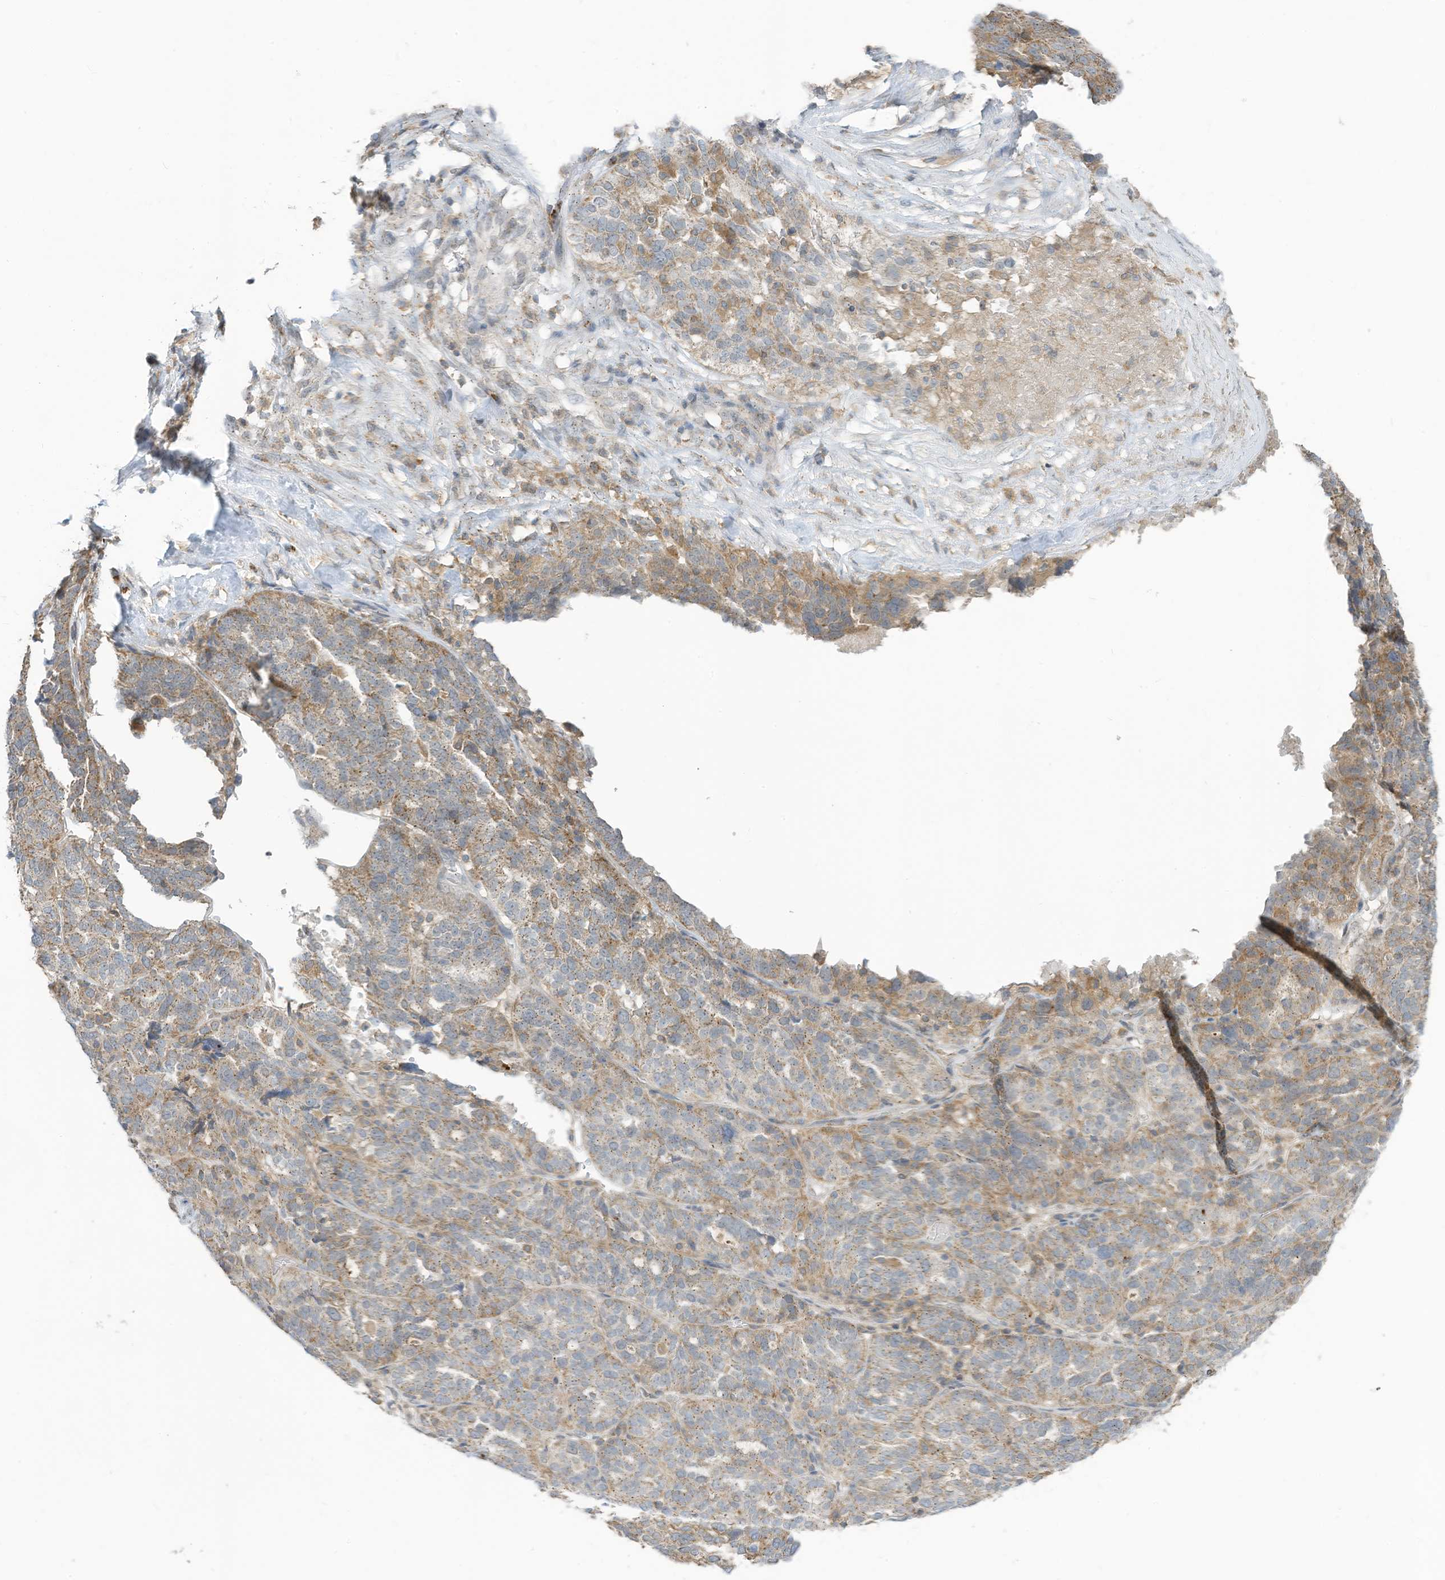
{"staining": {"intensity": "moderate", "quantity": "<25%", "location": "cytoplasmic/membranous"}, "tissue": "ovarian cancer", "cell_type": "Tumor cells", "image_type": "cancer", "snomed": [{"axis": "morphology", "description": "Cystadenocarcinoma, serous, NOS"}, {"axis": "topography", "description": "Ovary"}], "caption": "Human ovarian serous cystadenocarcinoma stained for a protein (brown) demonstrates moderate cytoplasmic/membranous positive positivity in about <25% of tumor cells.", "gene": "PARVG", "patient": {"sex": "female", "age": 59}}